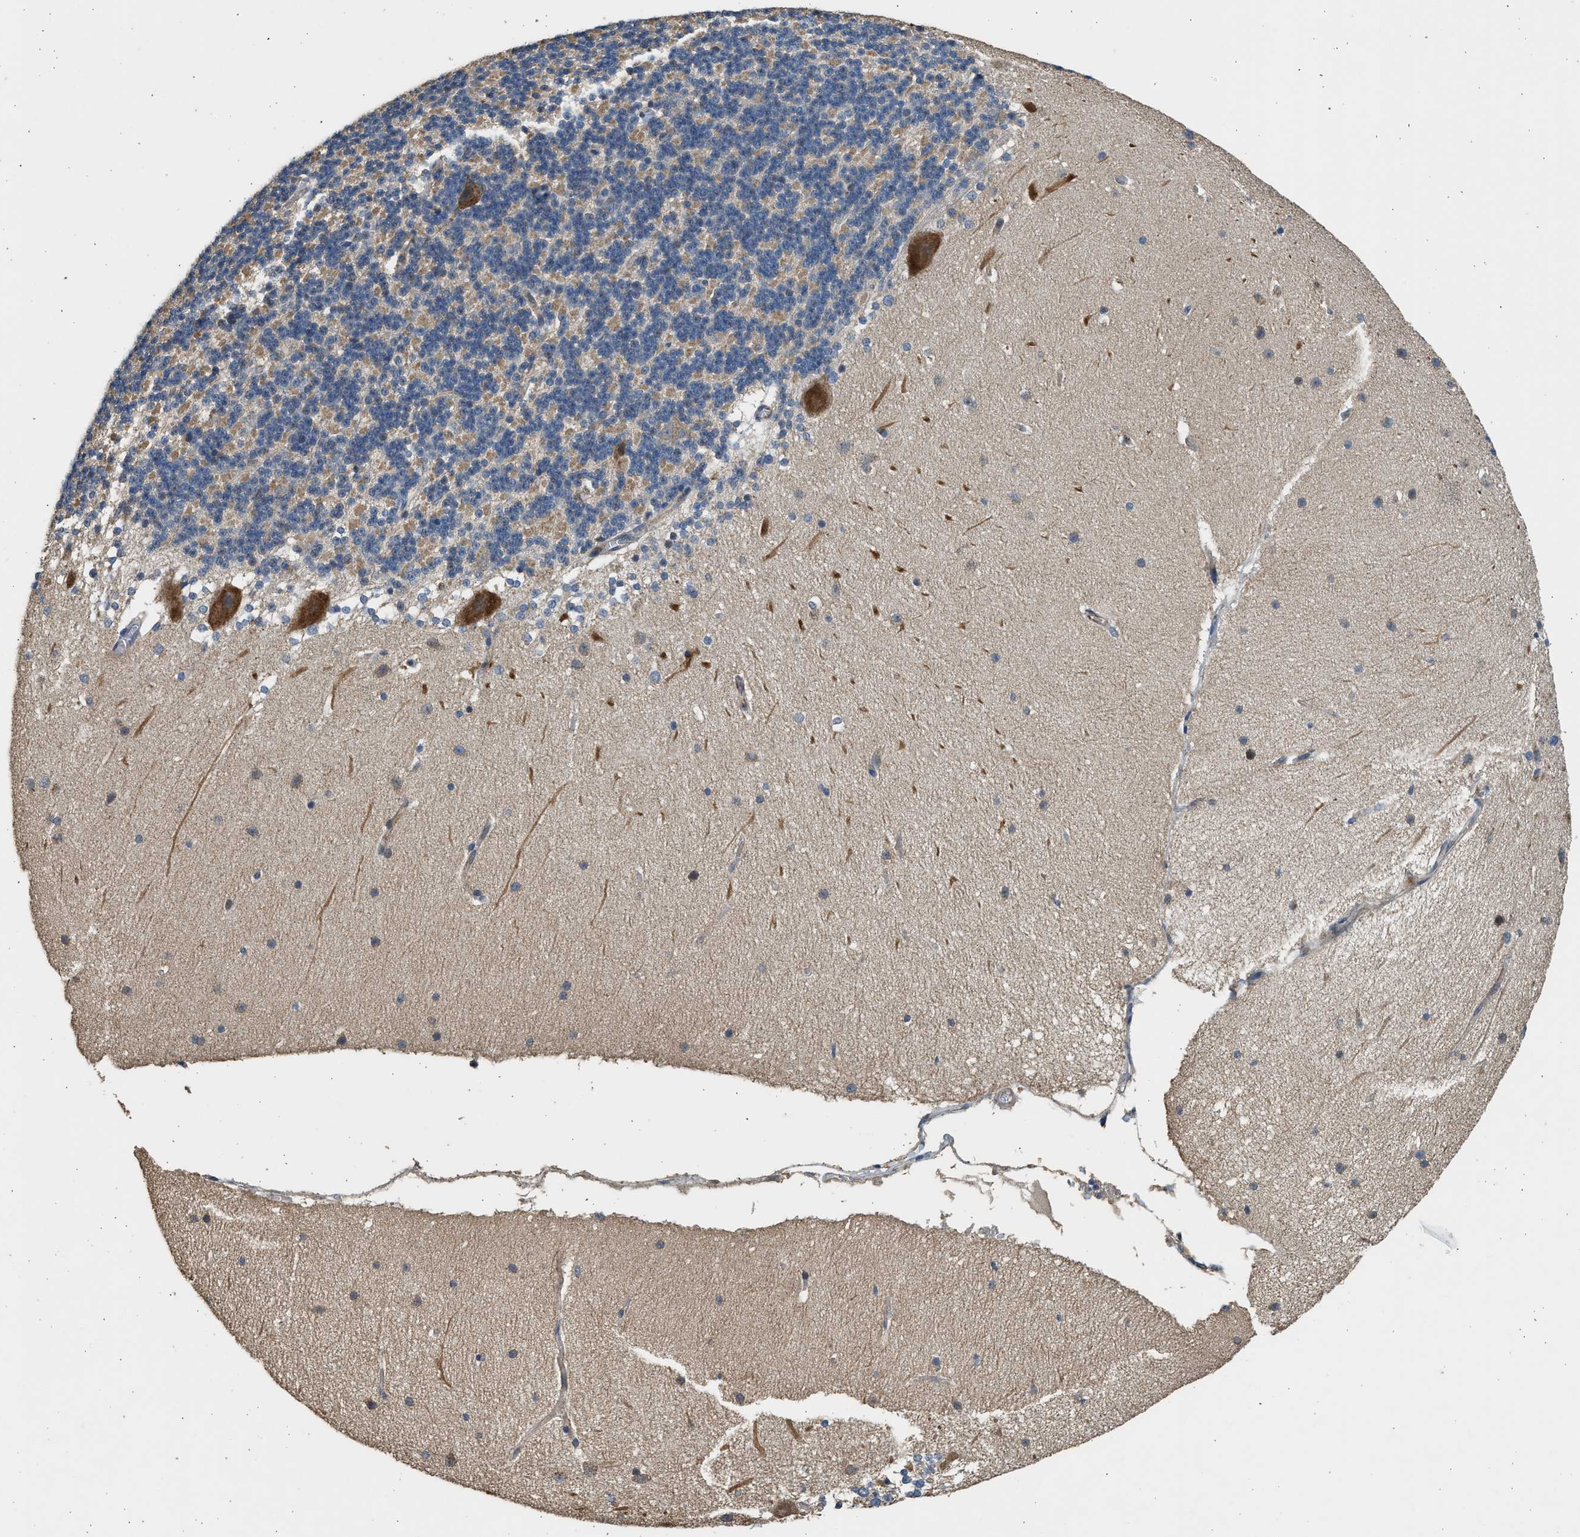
{"staining": {"intensity": "moderate", "quantity": "25%-75%", "location": "cytoplasmic/membranous"}, "tissue": "cerebellum", "cell_type": "Cells in granular layer", "image_type": "normal", "snomed": [{"axis": "morphology", "description": "Normal tissue, NOS"}, {"axis": "topography", "description": "Cerebellum"}], "caption": "Immunohistochemical staining of normal cerebellum exhibits 25%-75% levels of moderate cytoplasmic/membranous protein expression in approximately 25%-75% of cells in granular layer. Using DAB (brown) and hematoxylin (blue) stains, captured at high magnification using brightfield microscopy.", "gene": "PCLO", "patient": {"sex": "female", "age": 19}}